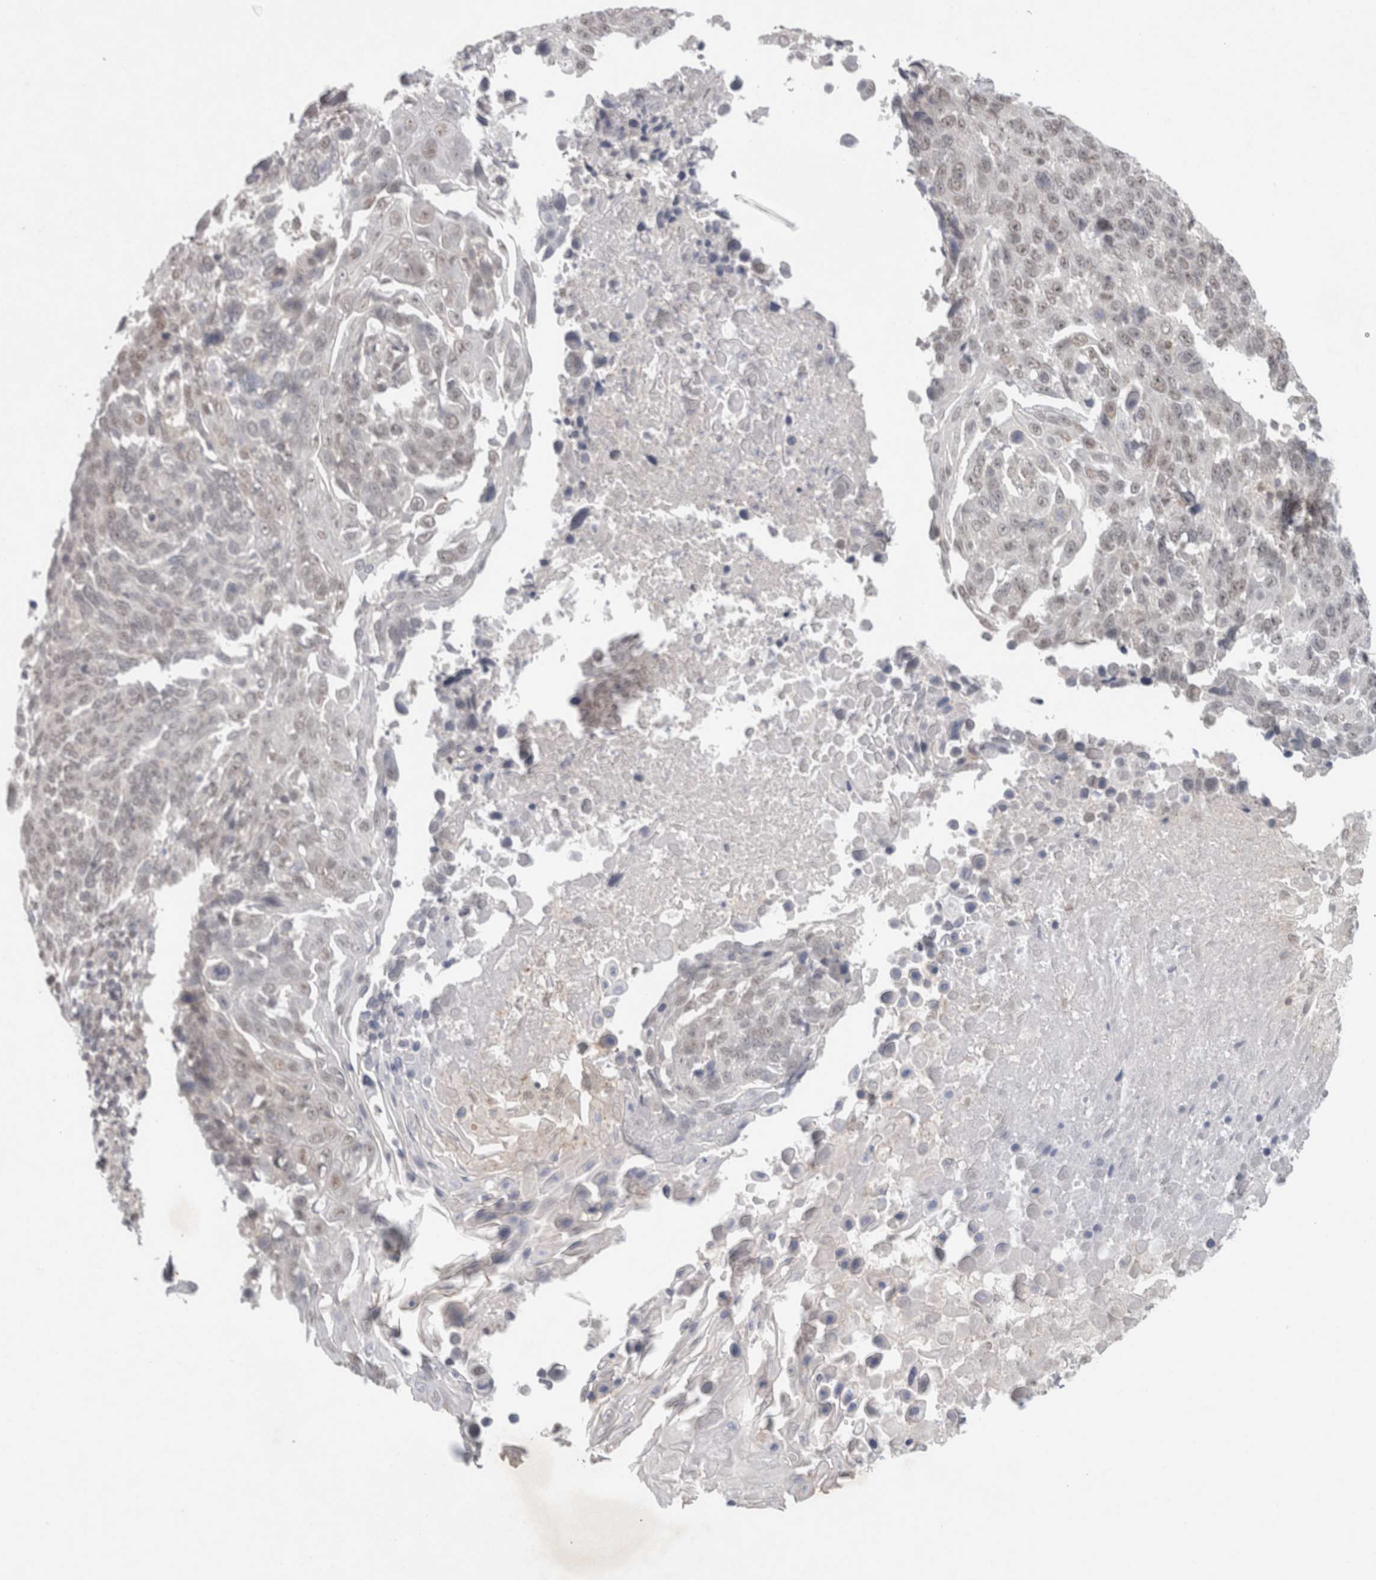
{"staining": {"intensity": "negative", "quantity": "none", "location": "none"}, "tissue": "lung cancer", "cell_type": "Tumor cells", "image_type": "cancer", "snomed": [{"axis": "morphology", "description": "Squamous cell carcinoma, NOS"}, {"axis": "topography", "description": "Lung"}], "caption": "High magnification brightfield microscopy of lung squamous cell carcinoma stained with DAB (3,3'-diaminobenzidine) (brown) and counterstained with hematoxylin (blue): tumor cells show no significant expression. (DAB immunohistochemistry (IHC) visualized using brightfield microscopy, high magnification).", "gene": "FBXO42", "patient": {"sex": "male", "age": 66}}